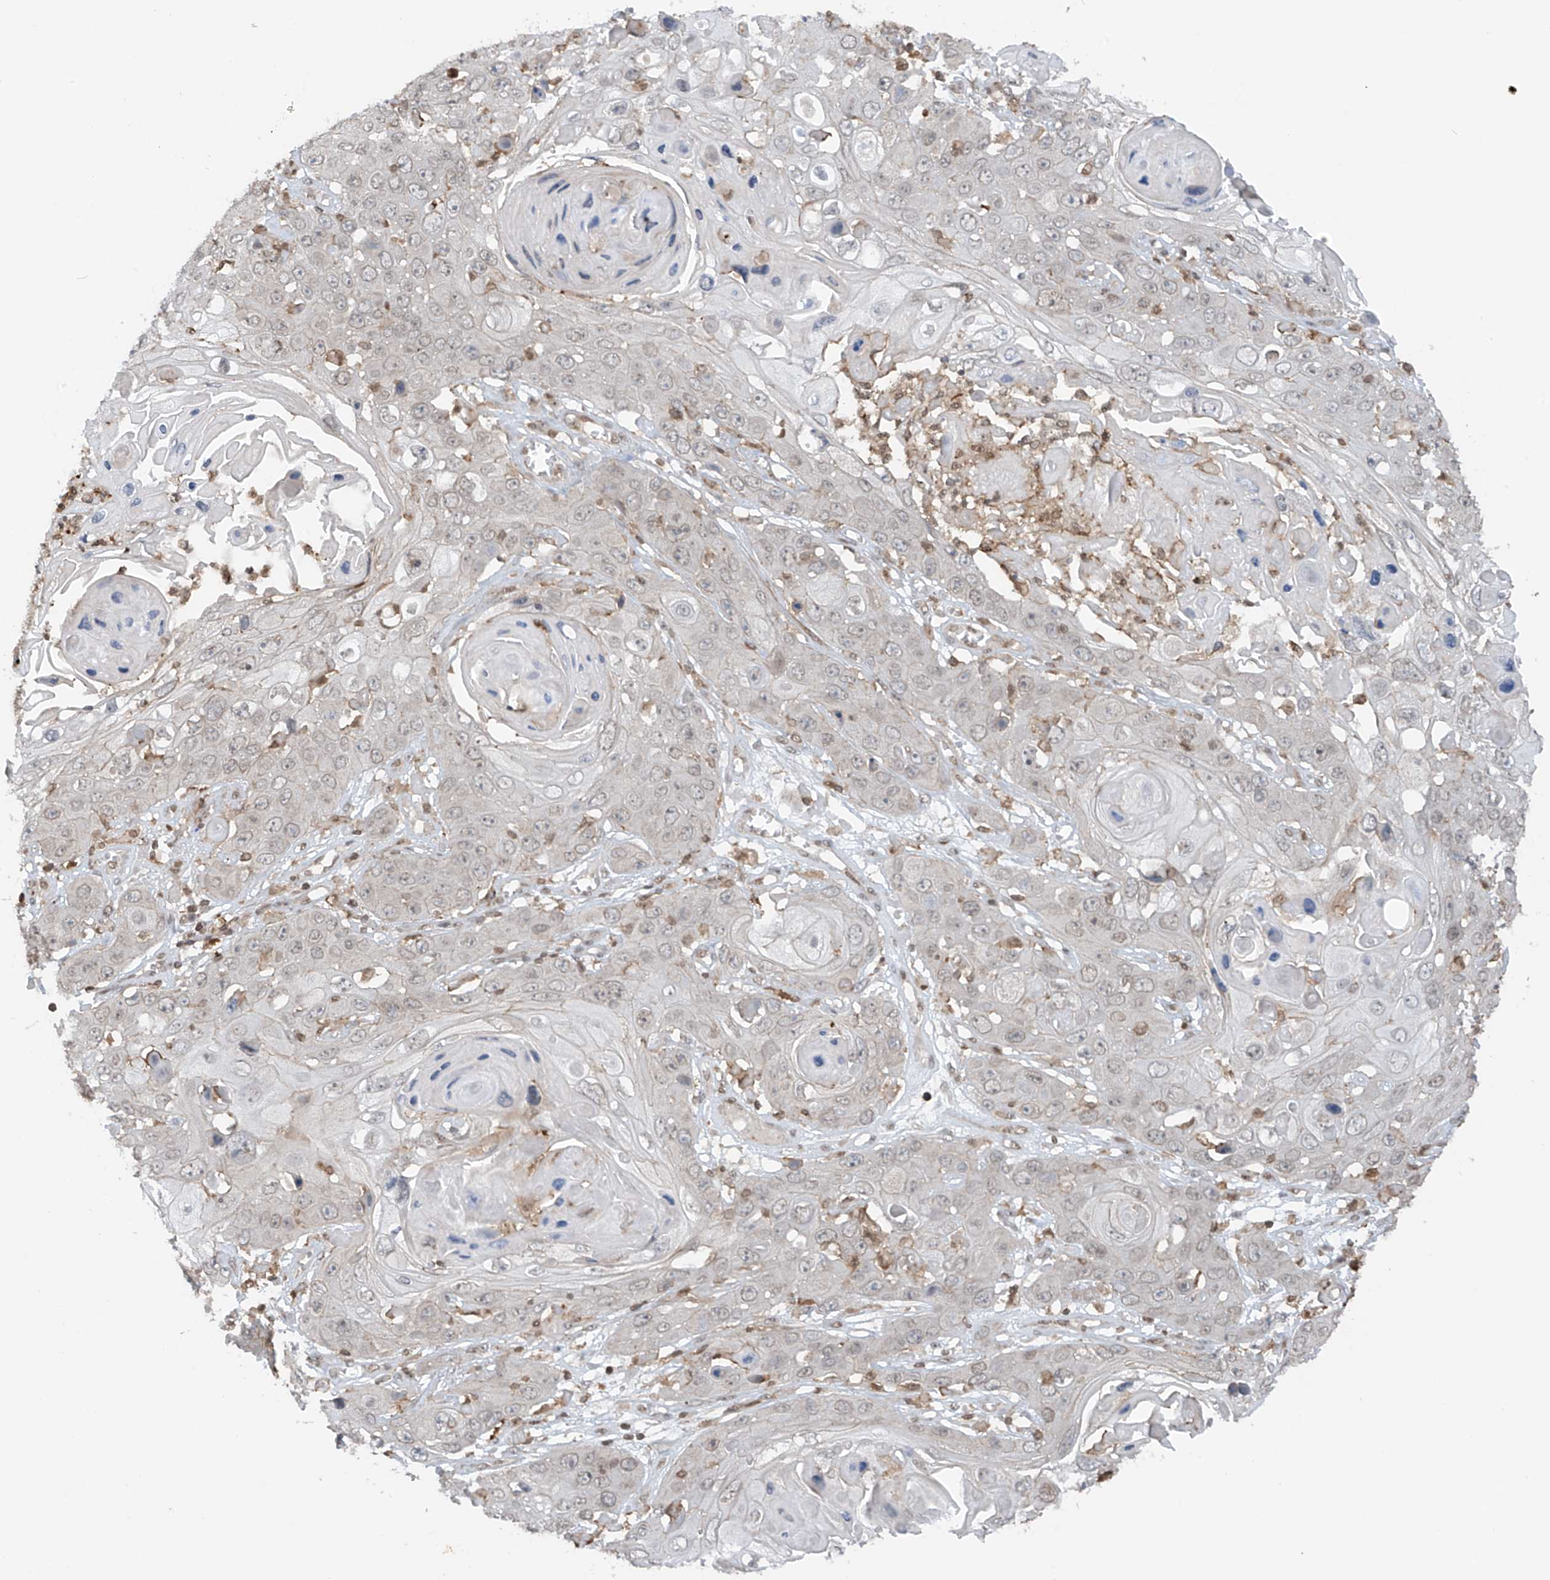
{"staining": {"intensity": "negative", "quantity": "none", "location": "none"}, "tissue": "skin cancer", "cell_type": "Tumor cells", "image_type": "cancer", "snomed": [{"axis": "morphology", "description": "Squamous cell carcinoma, NOS"}, {"axis": "topography", "description": "Skin"}], "caption": "Human squamous cell carcinoma (skin) stained for a protein using immunohistochemistry shows no positivity in tumor cells.", "gene": "REPIN1", "patient": {"sex": "male", "age": 55}}